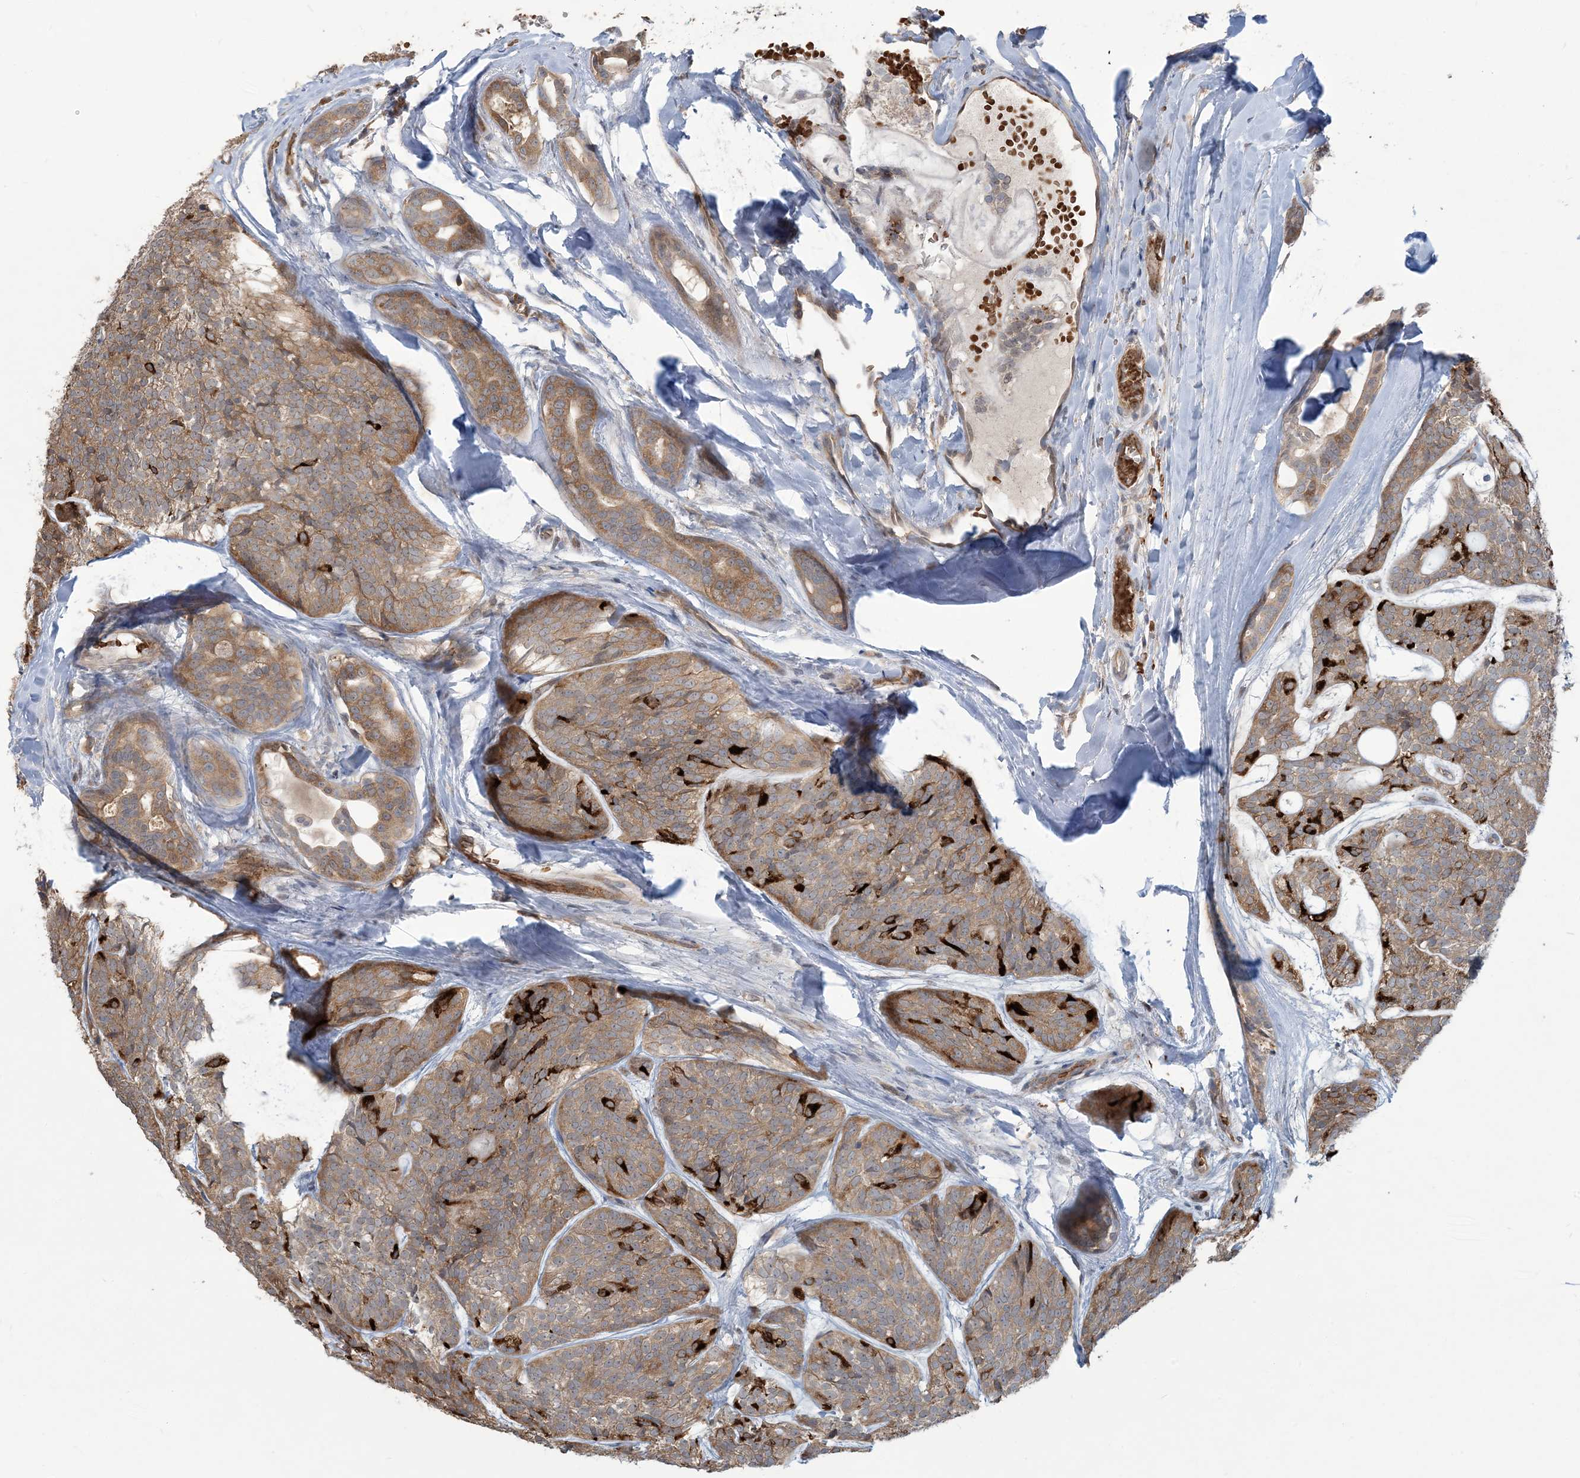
{"staining": {"intensity": "moderate", "quantity": ">75%", "location": "cytoplasmic/membranous"}, "tissue": "head and neck cancer", "cell_type": "Tumor cells", "image_type": "cancer", "snomed": [{"axis": "morphology", "description": "Adenocarcinoma, NOS"}, {"axis": "topography", "description": "Head-Neck"}], "caption": "Head and neck cancer (adenocarcinoma) stained with a protein marker displays moderate staining in tumor cells.", "gene": "ERI2", "patient": {"sex": "male", "age": 66}}